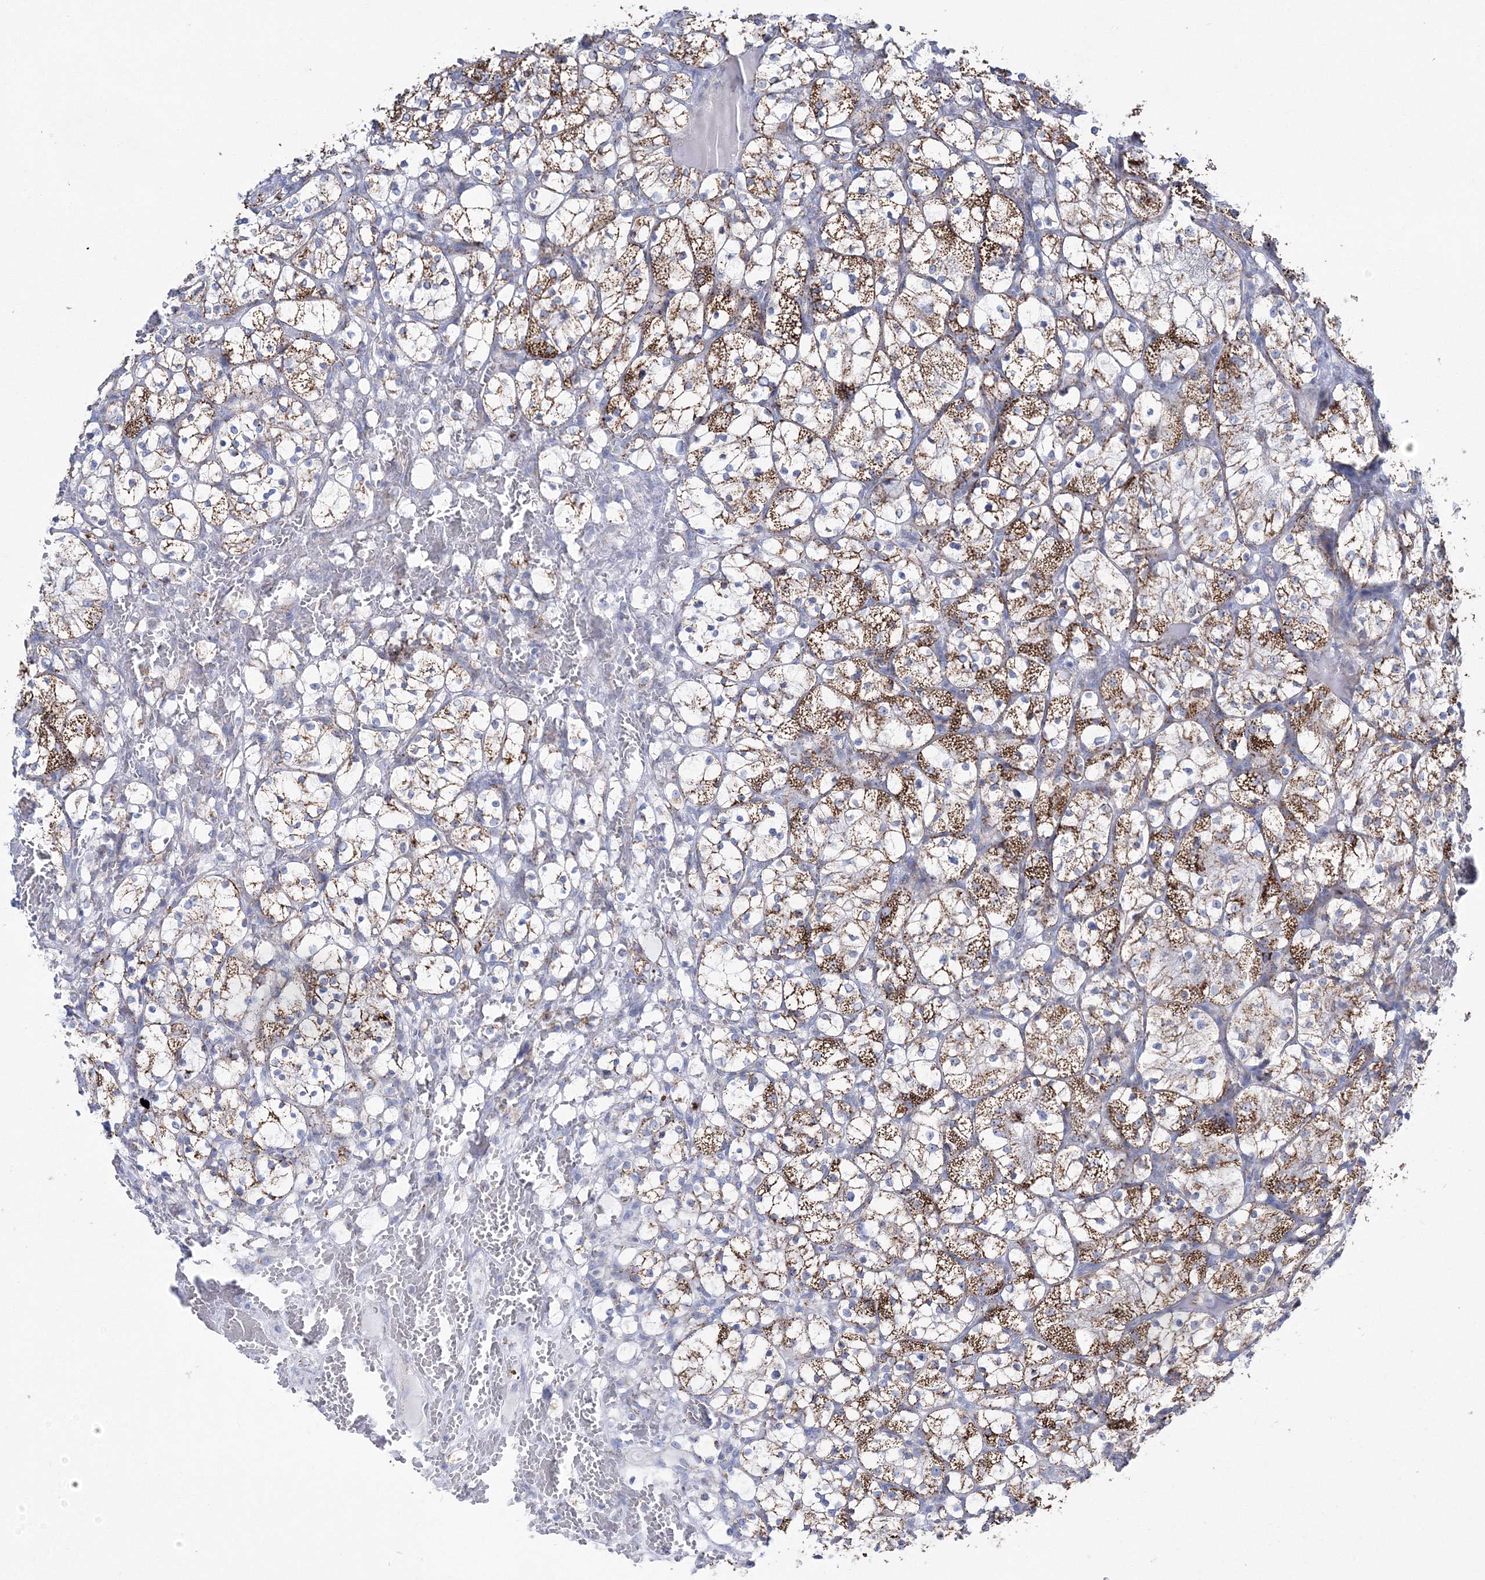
{"staining": {"intensity": "strong", "quantity": "25%-75%", "location": "cytoplasmic/membranous"}, "tissue": "renal cancer", "cell_type": "Tumor cells", "image_type": "cancer", "snomed": [{"axis": "morphology", "description": "Adenocarcinoma, NOS"}, {"axis": "topography", "description": "Kidney"}], "caption": "This photomicrograph demonstrates immunohistochemistry (IHC) staining of renal cancer, with high strong cytoplasmic/membranous positivity in about 25%-75% of tumor cells.", "gene": "HIBCH", "patient": {"sex": "female", "age": 69}}